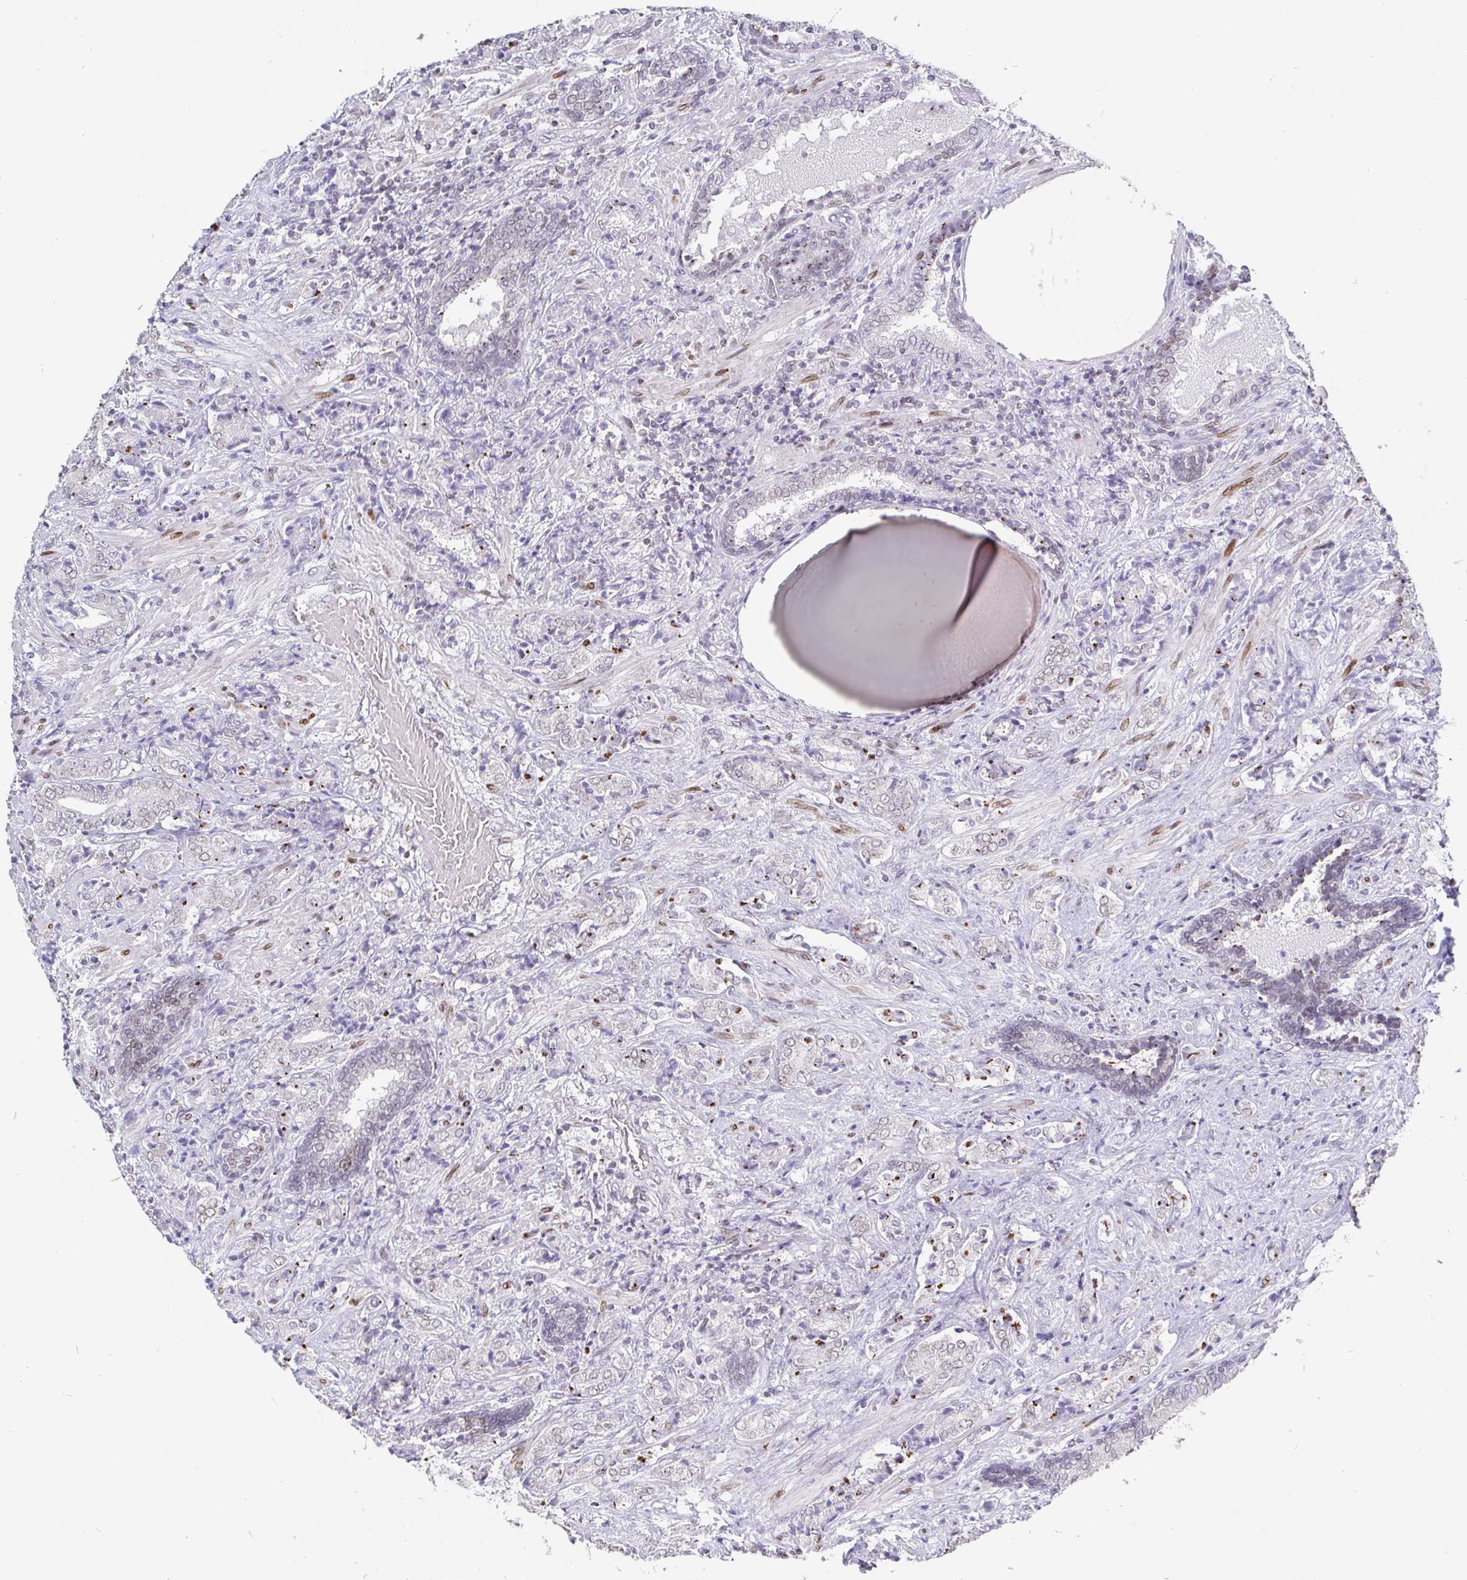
{"staining": {"intensity": "strong", "quantity": "<25%", "location": "cytoplasmic/membranous"}, "tissue": "prostate cancer", "cell_type": "Tumor cells", "image_type": "cancer", "snomed": [{"axis": "morphology", "description": "Adenocarcinoma, High grade"}, {"axis": "topography", "description": "Prostate"}], "caption": "A brown stain shows strong cytoplasmic/membranous positivity of a protein in high-grade adenocarcinoma (prostate) tumor cells.", "gene": "EMD", "patient": {"sex": "male", "age": 62}}